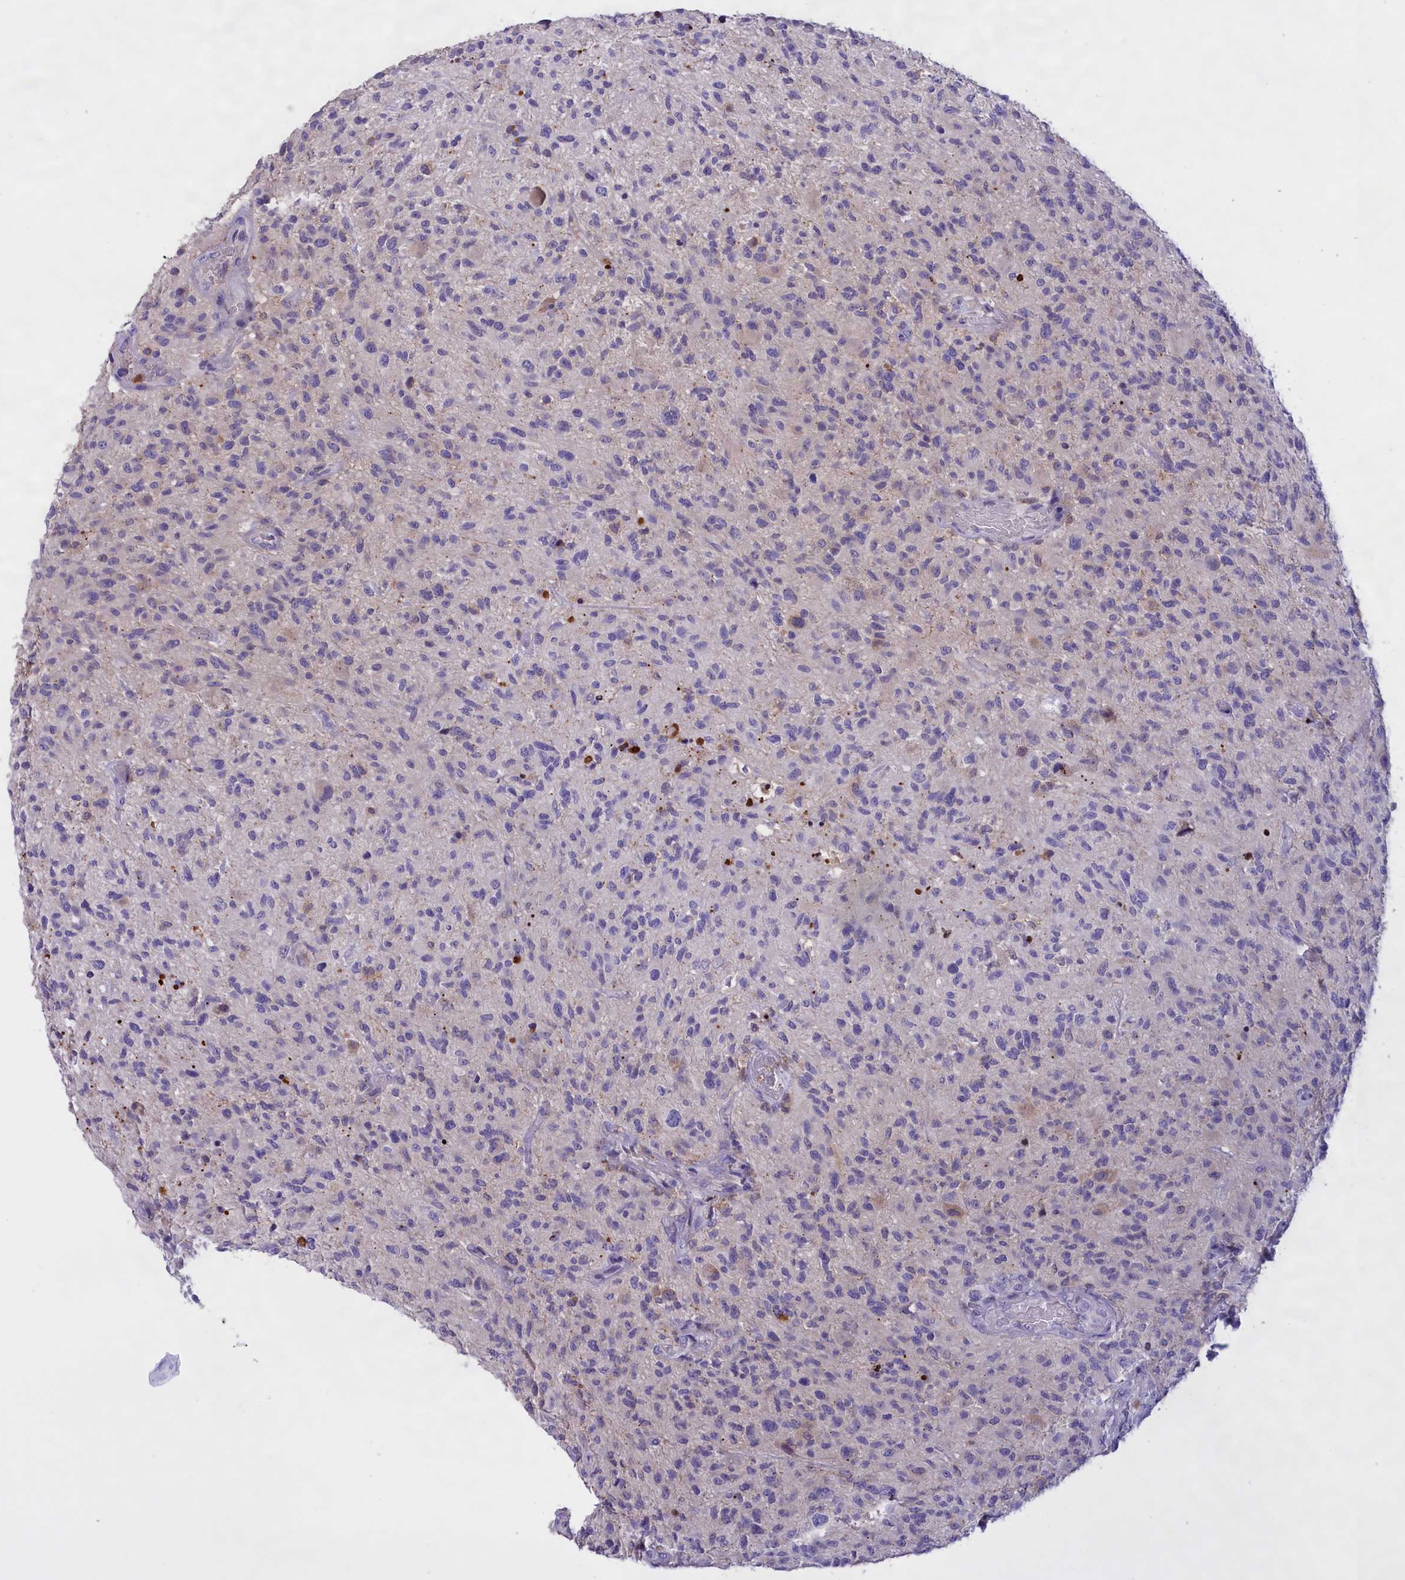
{"staining": {"intensity": "negative", "quantity": "none", "location": "none"}, "tissue": "glioma", "cell_type": "Tumor cells", "image_type": "cancer", "snomed": [{"axis": "morphology", "description": "Glioma, malignant, High grade"}, {"axis": "topography", "description": "Brain"}], "caption": "Immunohistochemistry (IHC) of human malignant glioma (high-grade) demonstrates no positivity in tumor cells.", "gene": "FAM149B1", "patient": {"sex": "male", "age": 47}}